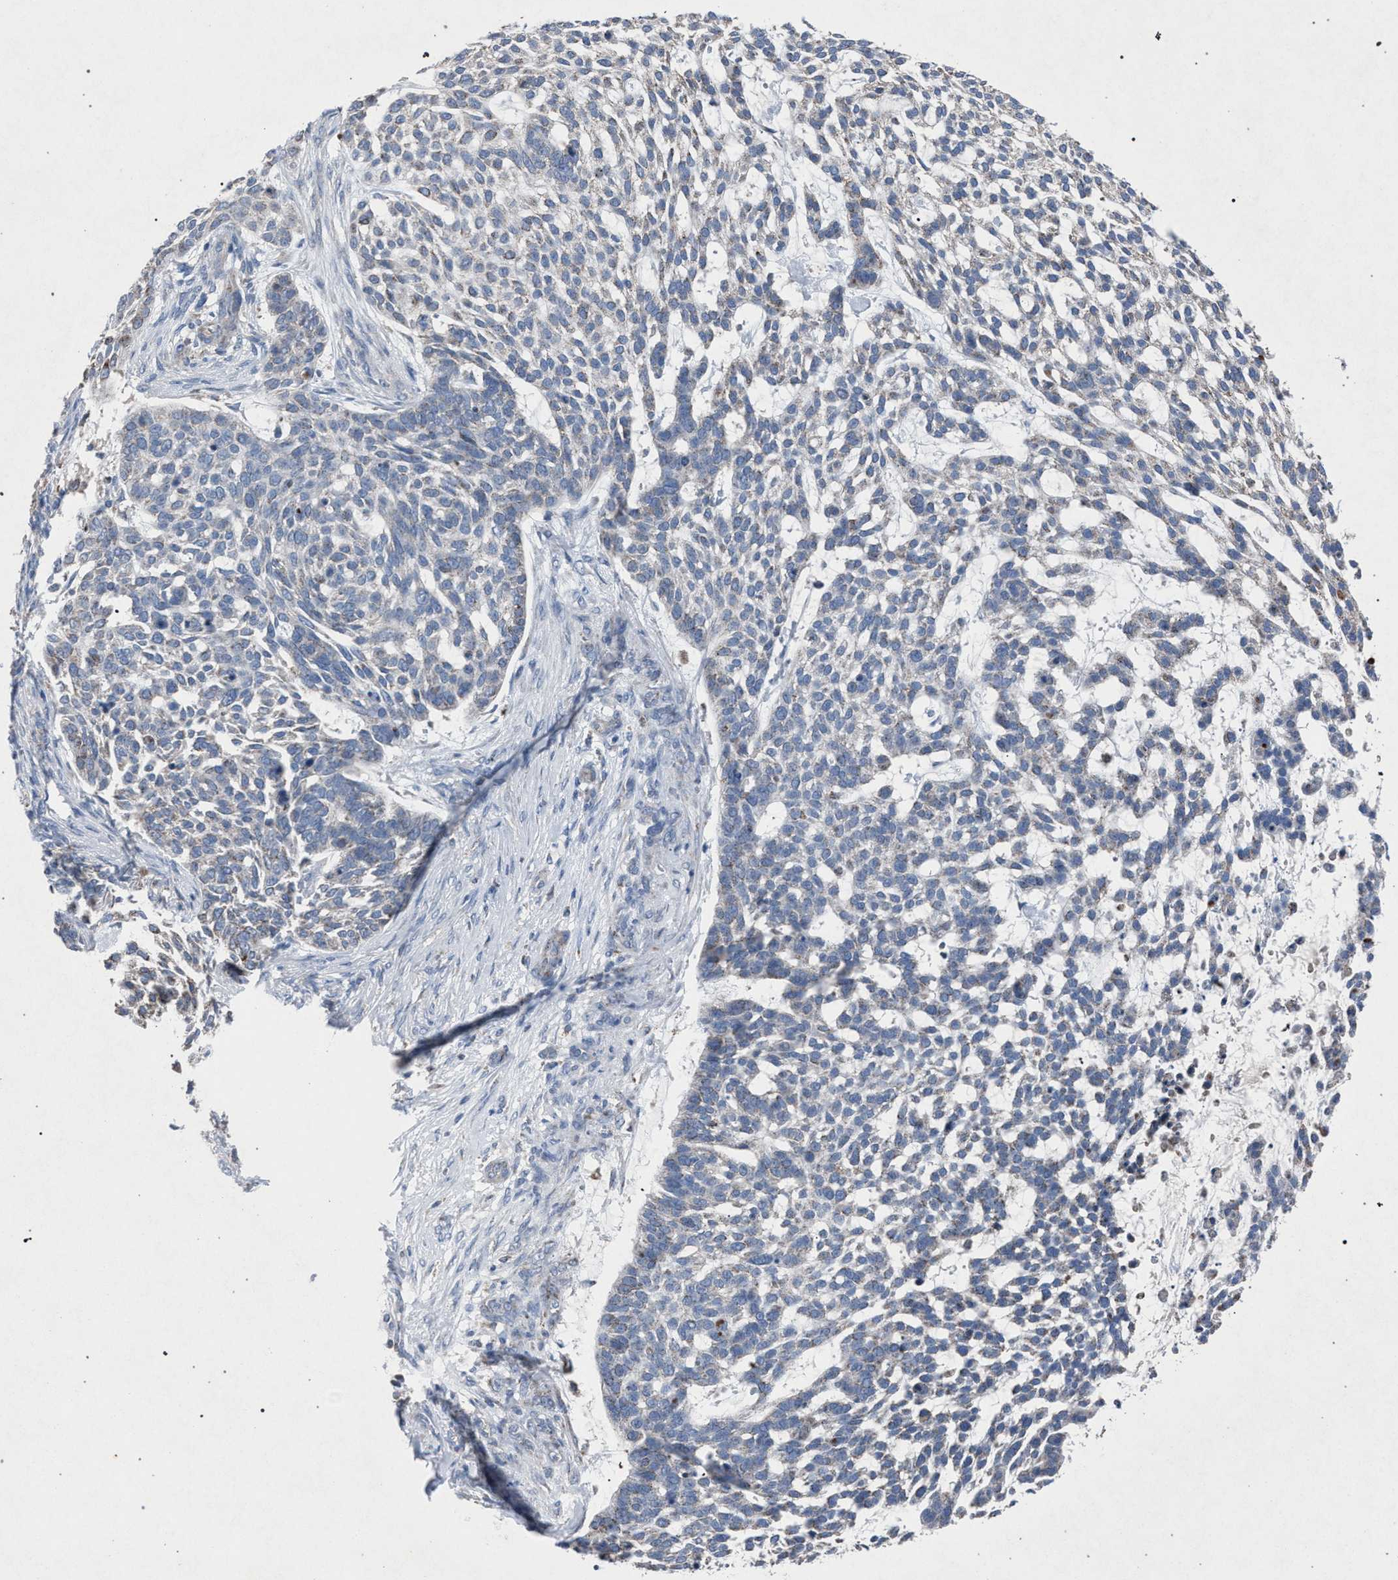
{"staining": {"intensity": "weak", "quantity": "<25%", "location": "cytoplasmic/membranous"}, "tissue": "skin cancer", "cell_type": "Tumor cells", "image_type": "cancer", "snomed": [{"axis": "morphology", "description": "Basal cell carcinoma"}, {"axis": "topography", "description": "Skin"}], "caption": "DAB (3,3'-diaminobenzidine) immunohistochemical staining of human basal cell carcinoma (skin) displays no significant expression in tumor cells.", "gene": "HSD17B4", "patient": {"sex": "female", "age": 64}}